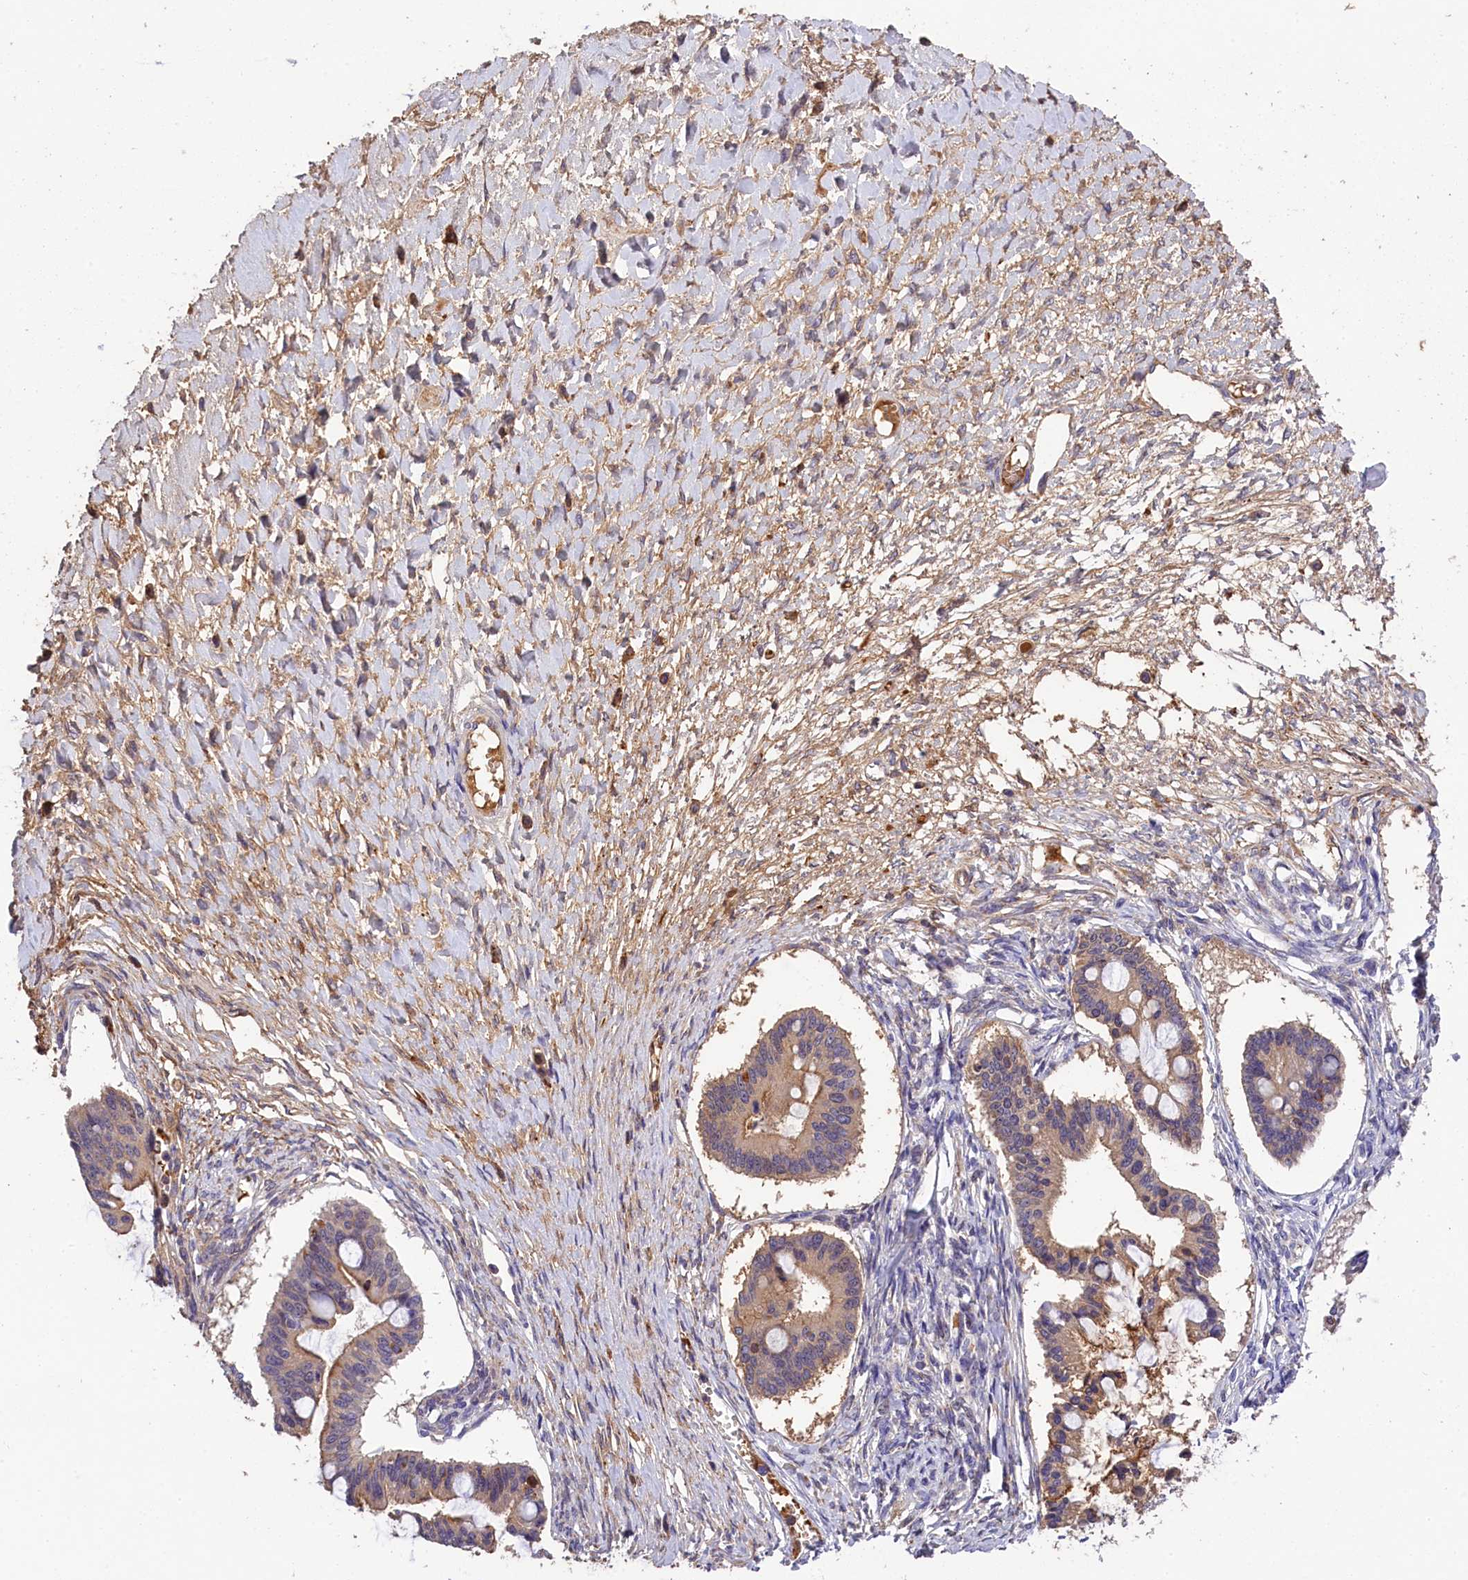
{"staining": {"intensity": "weak", "quantity": ">75%", "location": "cytoplasmic/membranous"}, "tissue": "ovarian cancer", "cell_type": "Tumor cells", "image_type": "cancer", "snomed": [{"axis": "morphology", "description": "Cystadenocarcinoma, mucinous, NOS"}, {"axis": "topography", "description": "Ovary"}], "caption": "Tumor cells exhibit low levels of weak cytoplasmic/membranous positivity in about >75% of cells in mucinous cystadenocarcinoma (ovarian). Using DAB (brown) and hematoxylin (blue) stains, captured at high magnification using brightfield microscopy.", "gene": "PHAF1", "patient": {"sex": "female", "age": 73}}